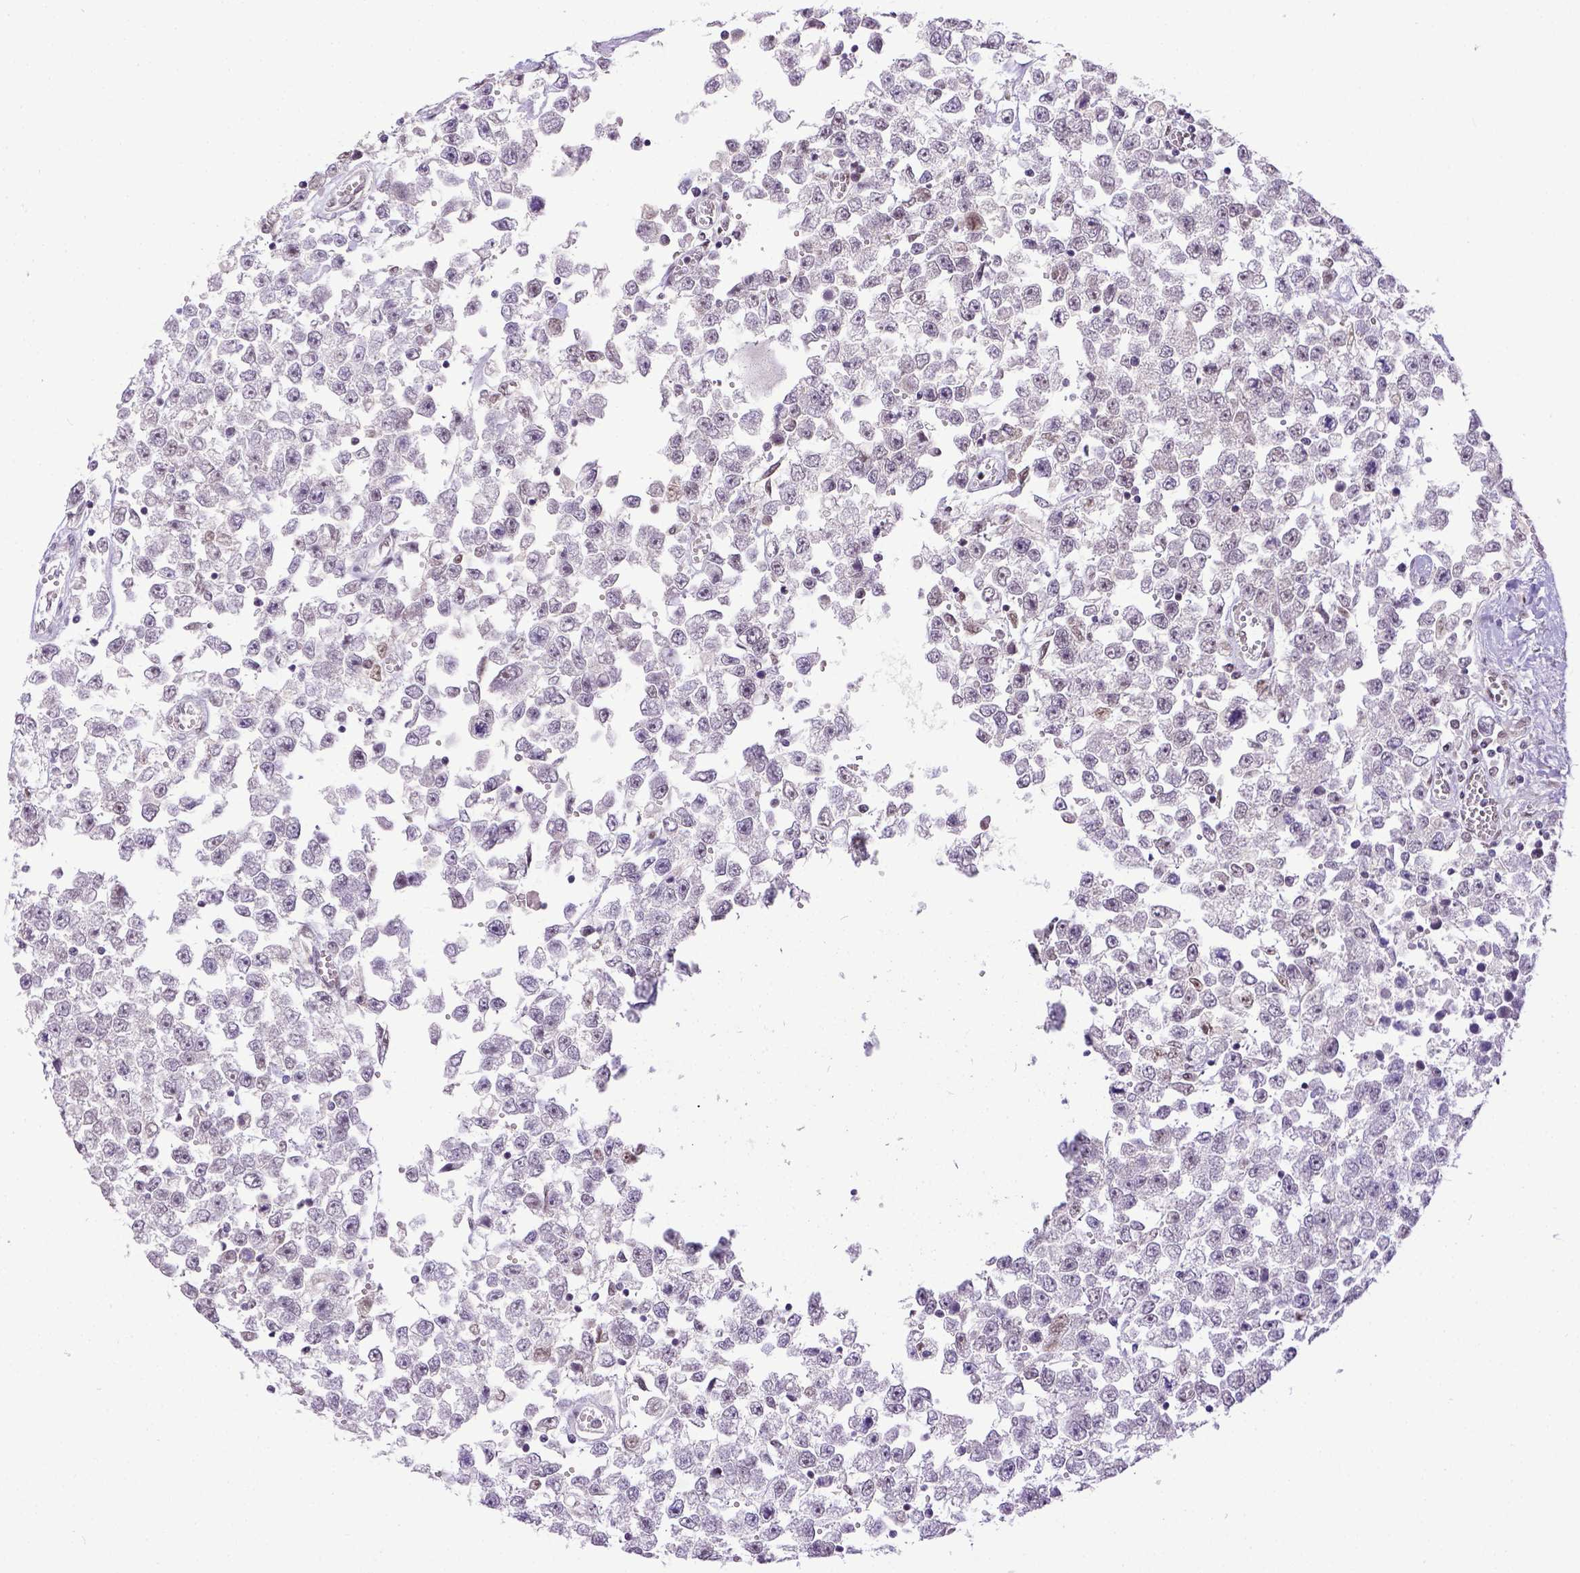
{"staining": {"intensity": "weak", "quantity": "<25%", "location": "nuclear"}, "tissue": "testis cancer", "cell_type": "Tumor cells", "image_type": "cancer", "snomed": [{"axis": "morphology", "description": "Seminoma, NOS"}, {"axis": "topography", "description": "Testis"}], "caption": "Immunohistochemistry photomicrograph of seminoma (testis) stained for a protein (brown), which demonstrates no positivity in tumor cells. (Brightfield microscopy of DAB (3,3'-diaminobenzidine) IHC at high magnification).", "gene": "ERCC1", "patient": {"sex": "male", "age": 34}}